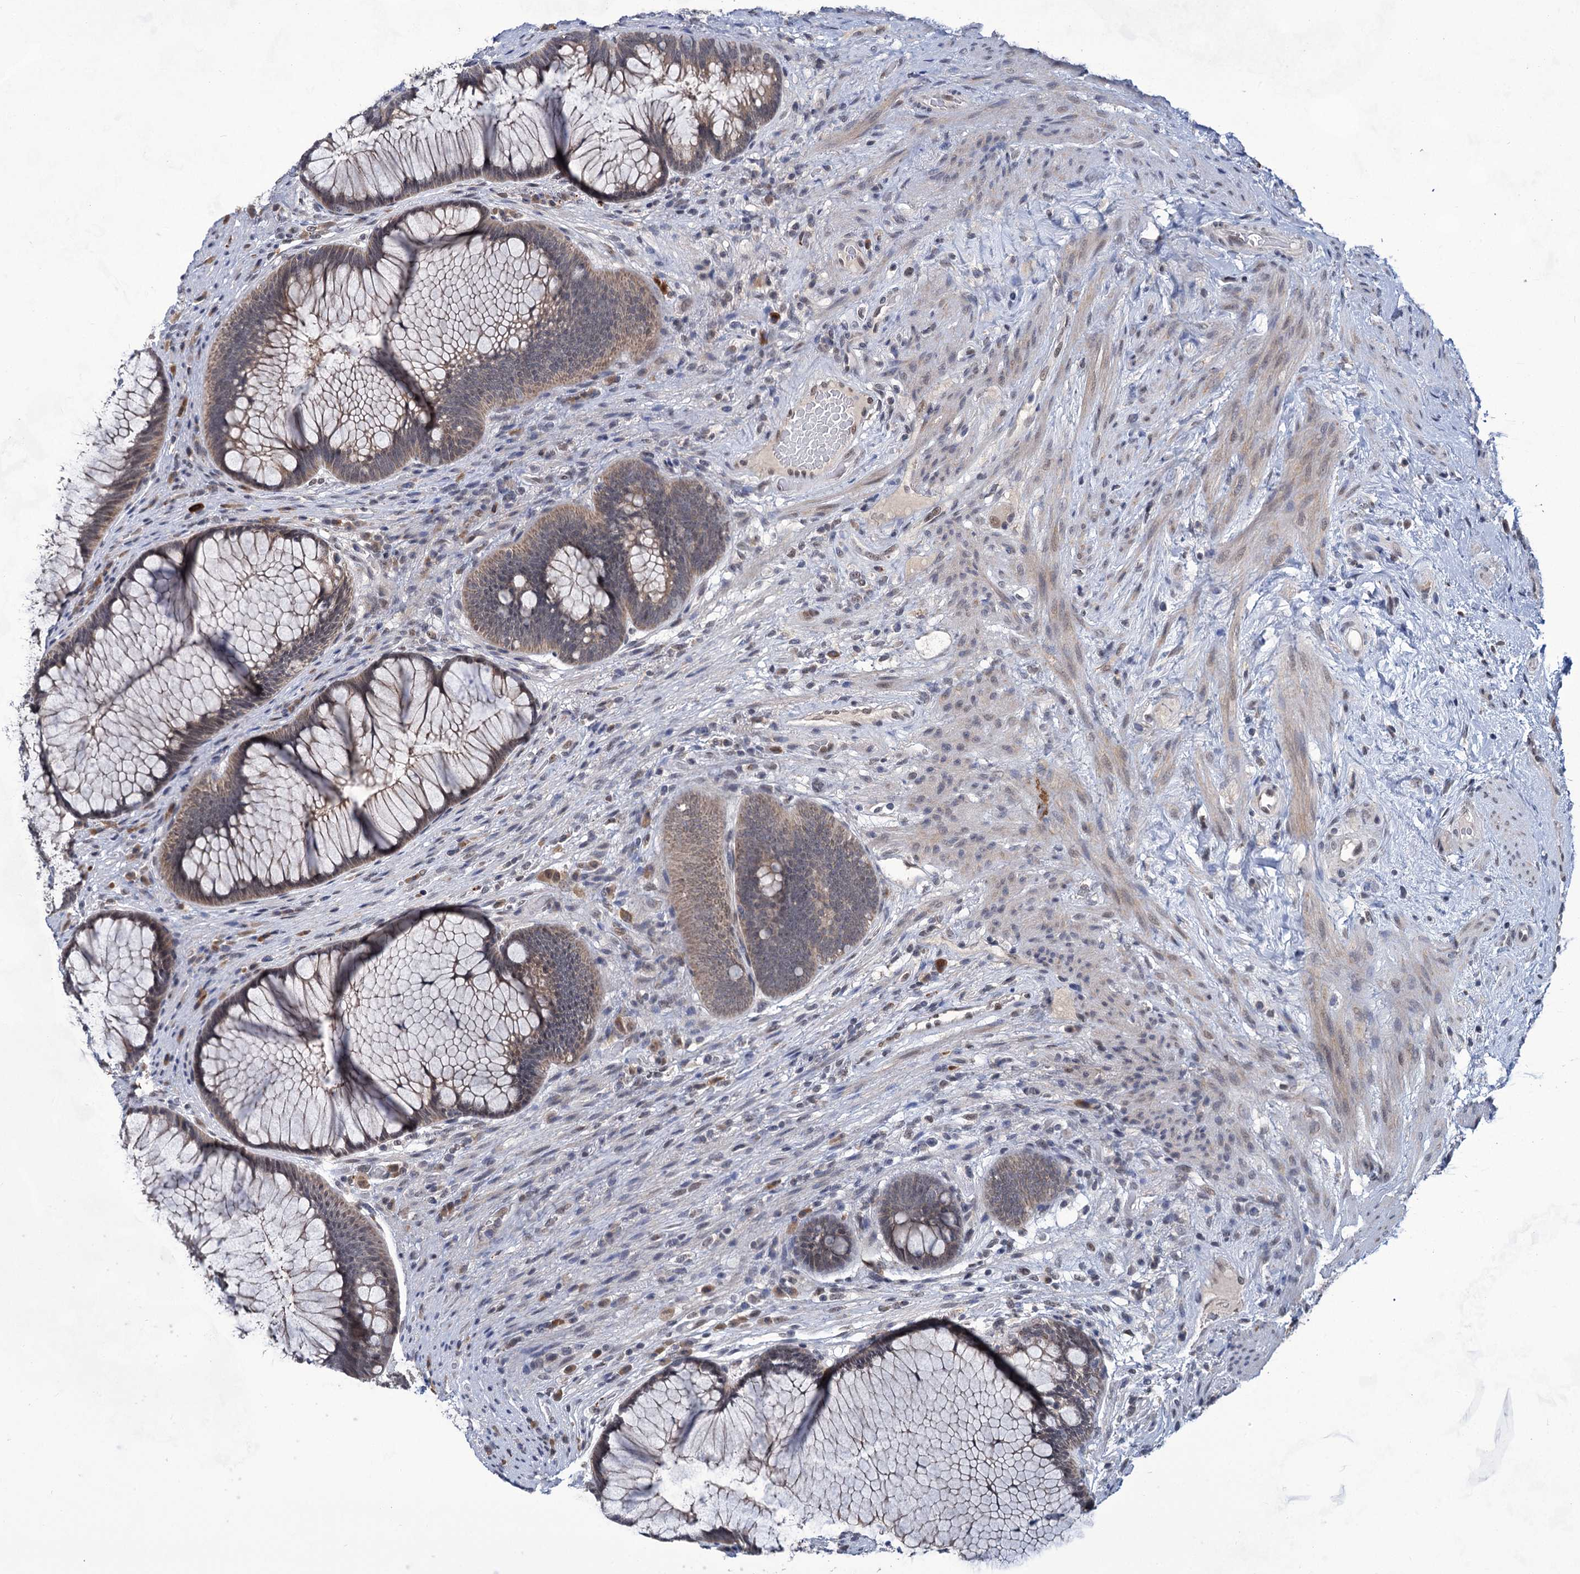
{"staining": {"intensity": "moderate", "quantity": "<25%", "location": "cytoplasmic/membranous"}, "tissue": "rectum", "cell_type": "Glandular cells", "image_type": "normal", "snomed": [{"axis": "morphology", "description": "Normal tissue, NOS"}, {"axis": "topography", "description": "Rectum"}], "caption": "Glandular cells display moderate cytoplasmic/membranous expression in approximately <25% of cells in normal rectum.", "gene": "TTC17", "patient": {"sex": "male", "age": 51}}